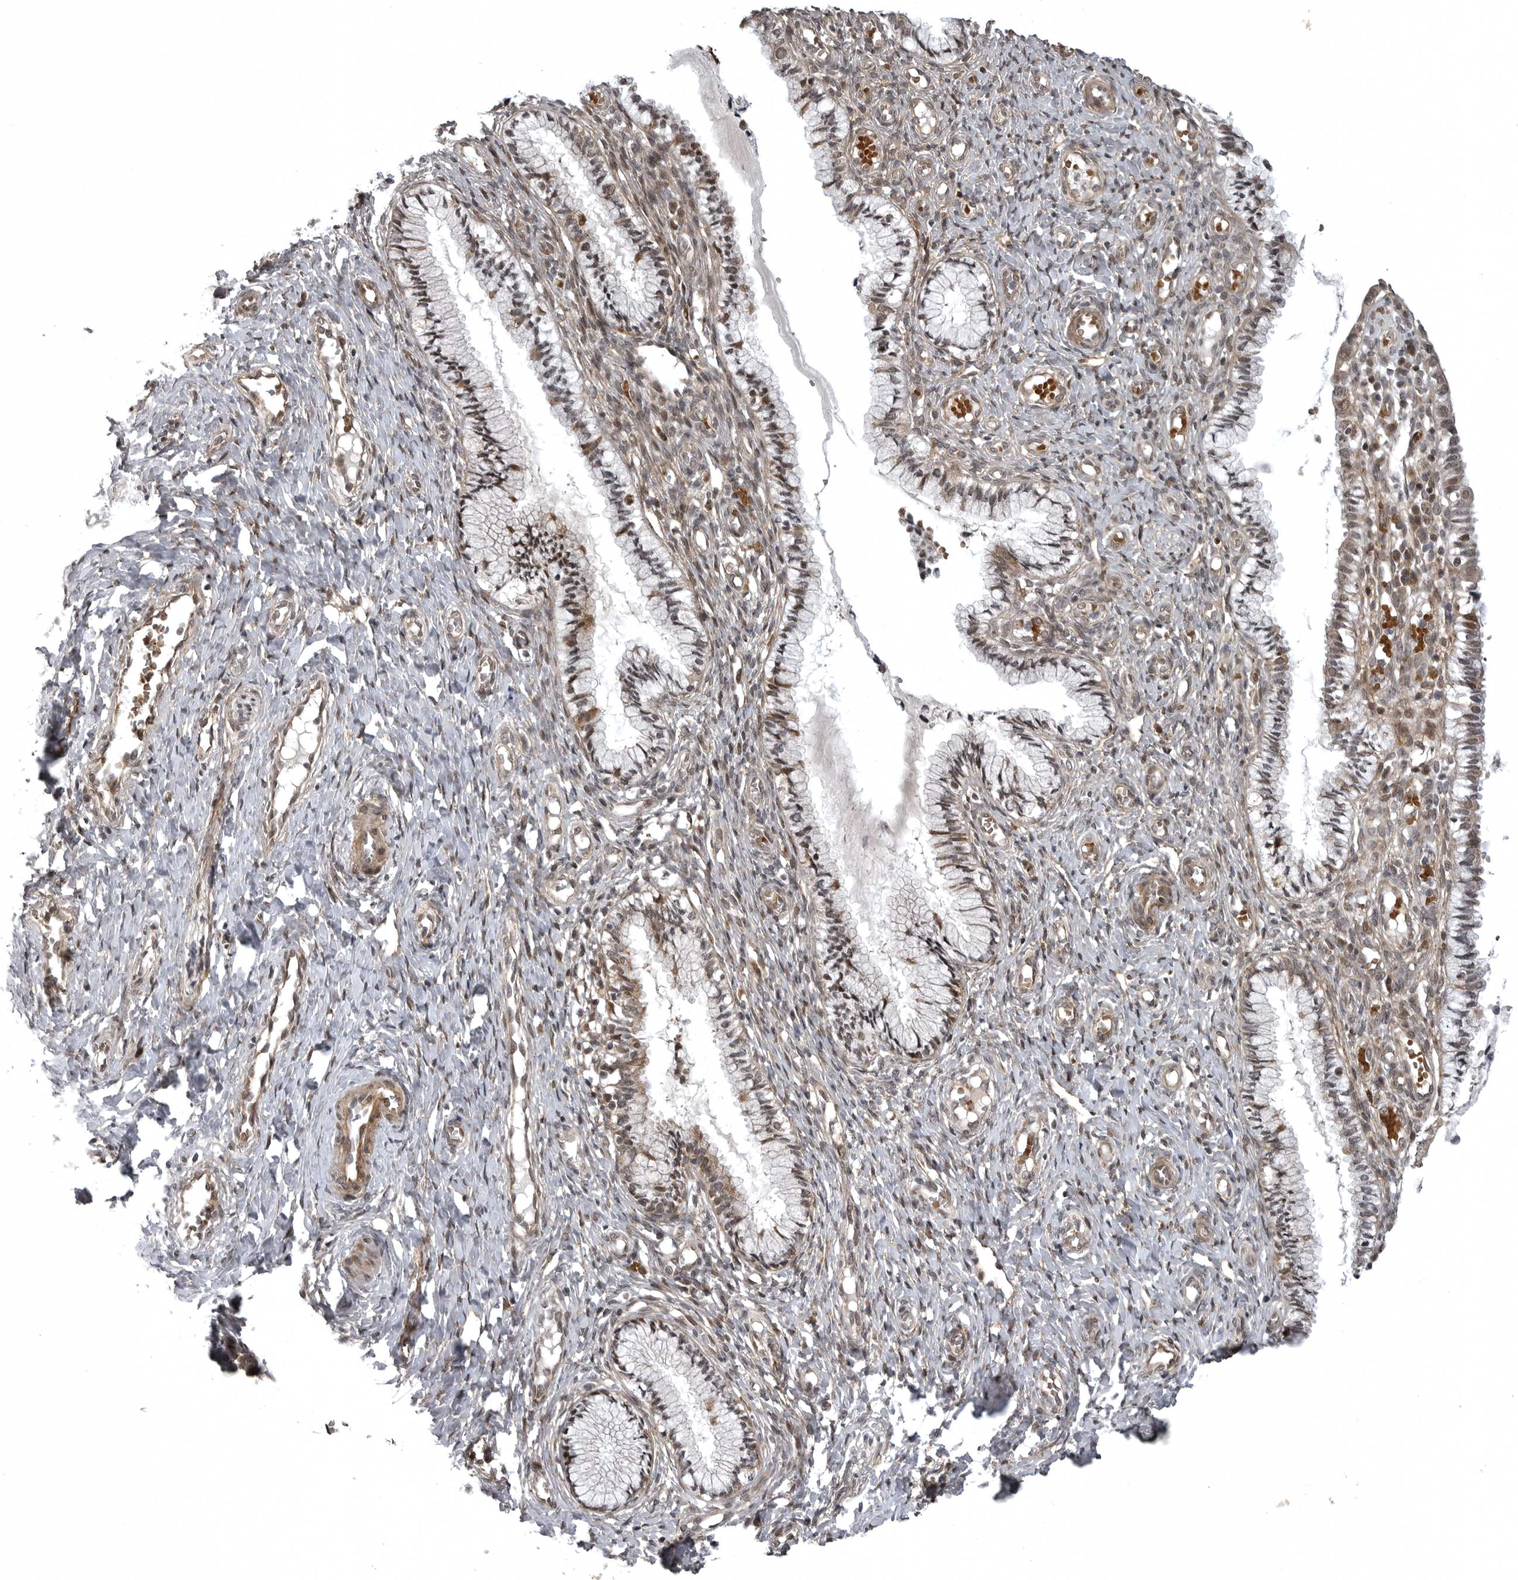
{"staining": {"intensity": "moderate", "quantity": "25%-75%", "location": "cytoplasmic/membranous,nuclear"}, "tissue": "cervix", "cell_type": "Glandular cells", "image_type": "normal", "snomed": [{"axis": "morphology", "description": "Normal tissue, NOS"}, {"axis": "topography", "description": "Cervix"}], "caption": "IHC (DAB (3,3'-diaminobenzidine)) staining of benign cervix exhibits moderate cytoplasmic/membranous,nuclear protein positivity in approximately 25%-75% of glandular cells. The protein is shown in brown color, while the nuclei are stained blue.", "gene": "SNX16", "patient": {"sex": "female", "age": 27}}